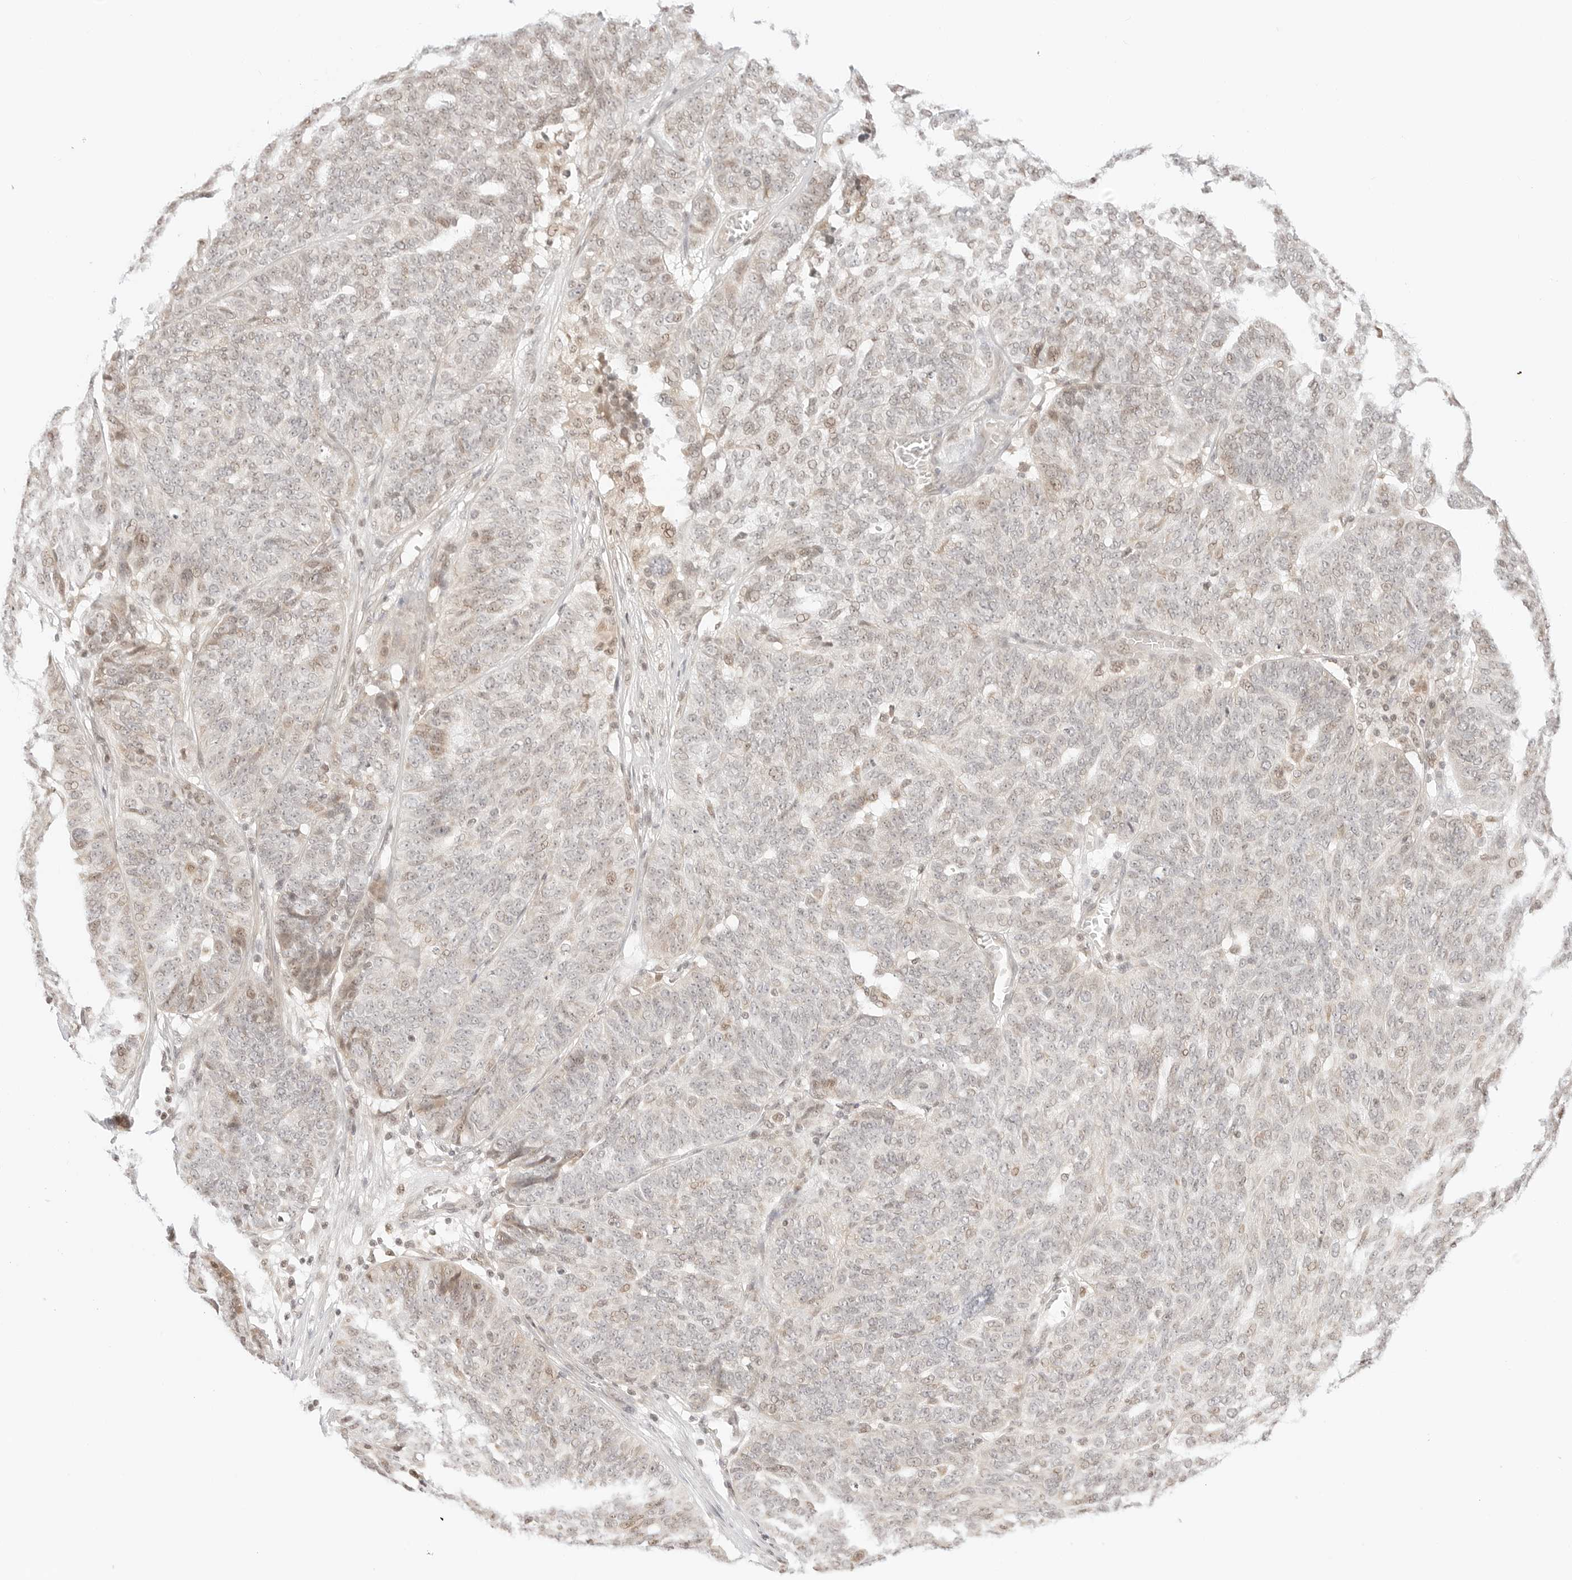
{"staining": {"intensity": "weak", "quantity": "<25%", "location": "nuclear"}, "tissue": "ovarian cancer", "cell_type": "Tumor cells", "image_type": "cancer", "snomed": [{"axis": "morphology", "description": "Cystadenocarcinoma, serous, NOS"}, {"axis": "topography", "description": "Ovary"}], "caption": "Immunohistochemistry (IHC) histopathology image of neoplastic tissue: human ovarian cancer (serous cystadenocarcinoma) stained with DAB exhibits no significant protein staining in tumor cells. (Stains: DAB IHC with hematoxylin counter stain, Microscopy: brightfield microscopy at high magnification).", "gene": "RPS6KL1", "patient": {"sex": "female", "age": 59}}